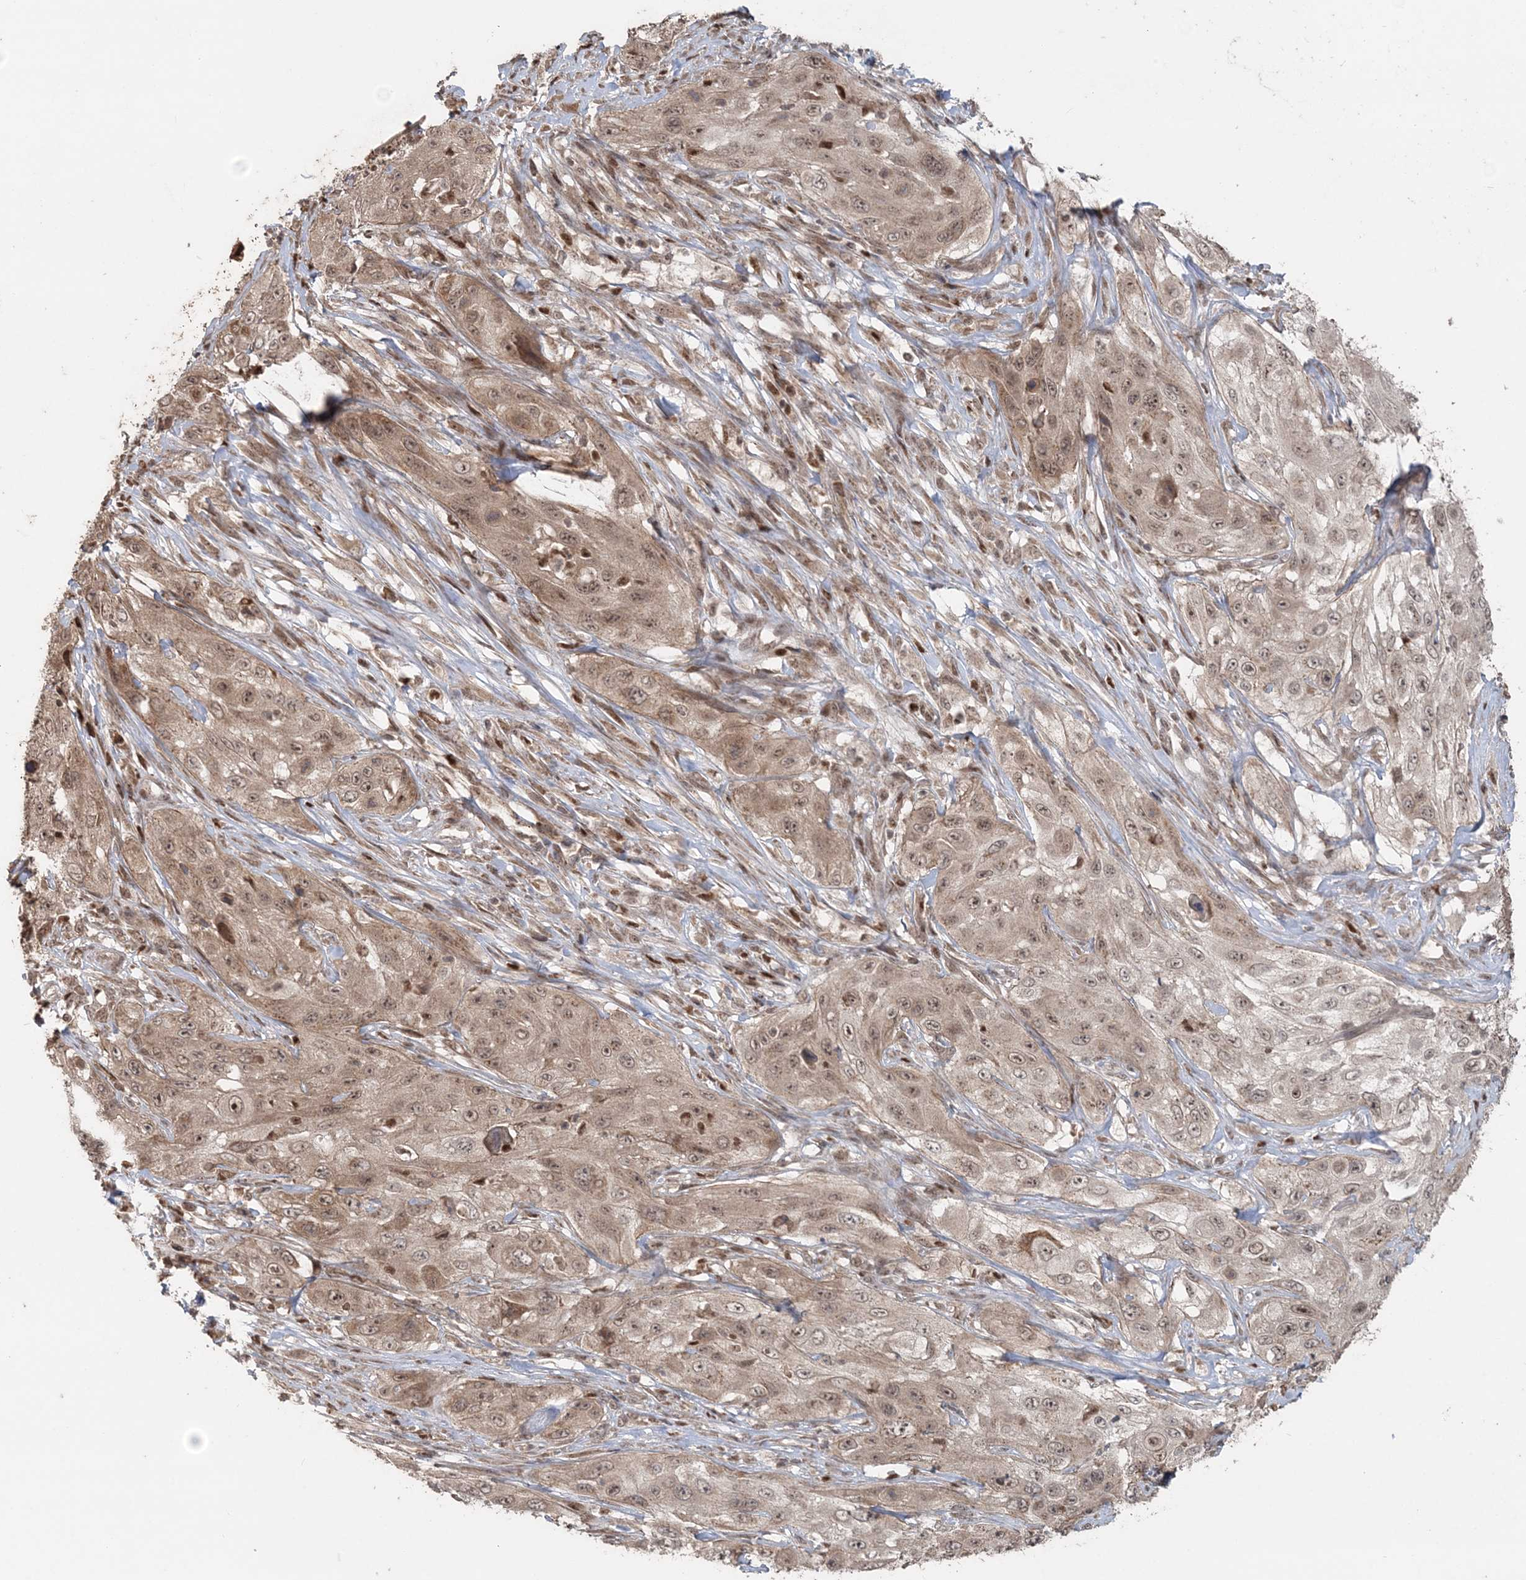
{"staining": {"intensity": "moderate", "quantity": ">75%", "location": "nuclear"}, "tissue": "cervical cancer", "cell_type": "Tumor cells", "image_type": "cancer", "snomed": [{"axis": "morphology", "description": "Squamous cell carcinoma, NOS"}, {"axis": "topography", "description": "Cervix"}], "caption": "There is medium levels of moderate nuclear positivity in tumor cells of cervical cancer (squamous cell carcinoma), as demonstrated by immunohistochemical staining (brown color).", "gene": "SLU7", "patient": {"sex": "female", "age": 42}}